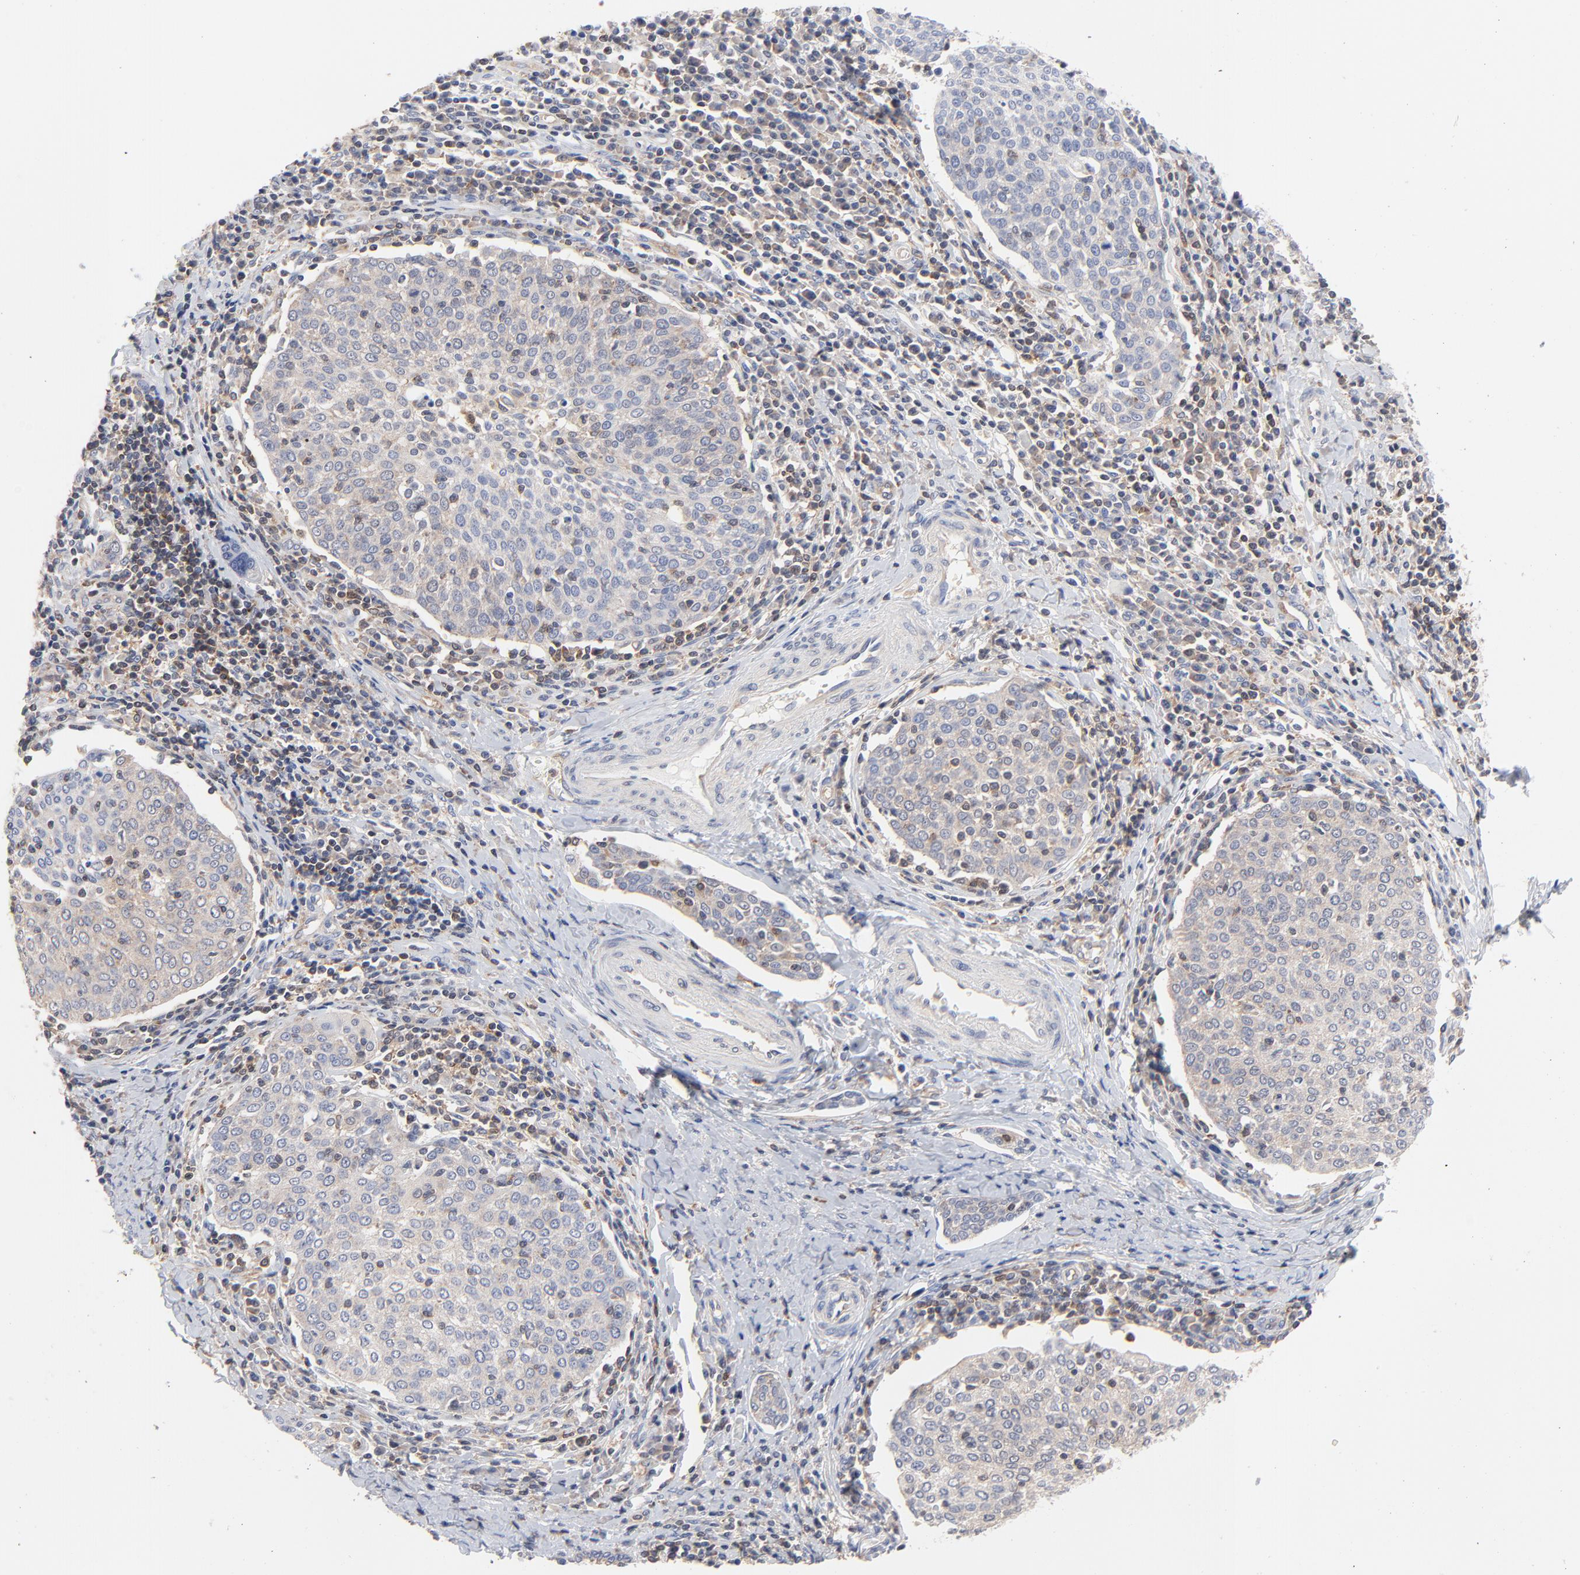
{"staining": {"intensity": "weak", "quantity": ">75%", "location": "cytoplasmic/membranous"}, "tissue": "cervical cancer", "cell_type": "Tumor cells", "image_type": "cancer", "snomed": [{"axis": "morphology", "description": "Squamous cell carcinoma, NOS"}, {"axis": "topography", "description": "Cervix"}], "caption": "There is low levels of weak cytoplasmic/membranous expression in tumor cells of cervical squamous cell carcinoma, as demonstrated by immunohistochemical staining (brown color).", "gene": "CAB39L", "patient": {"sex": "female", "age": 40}}